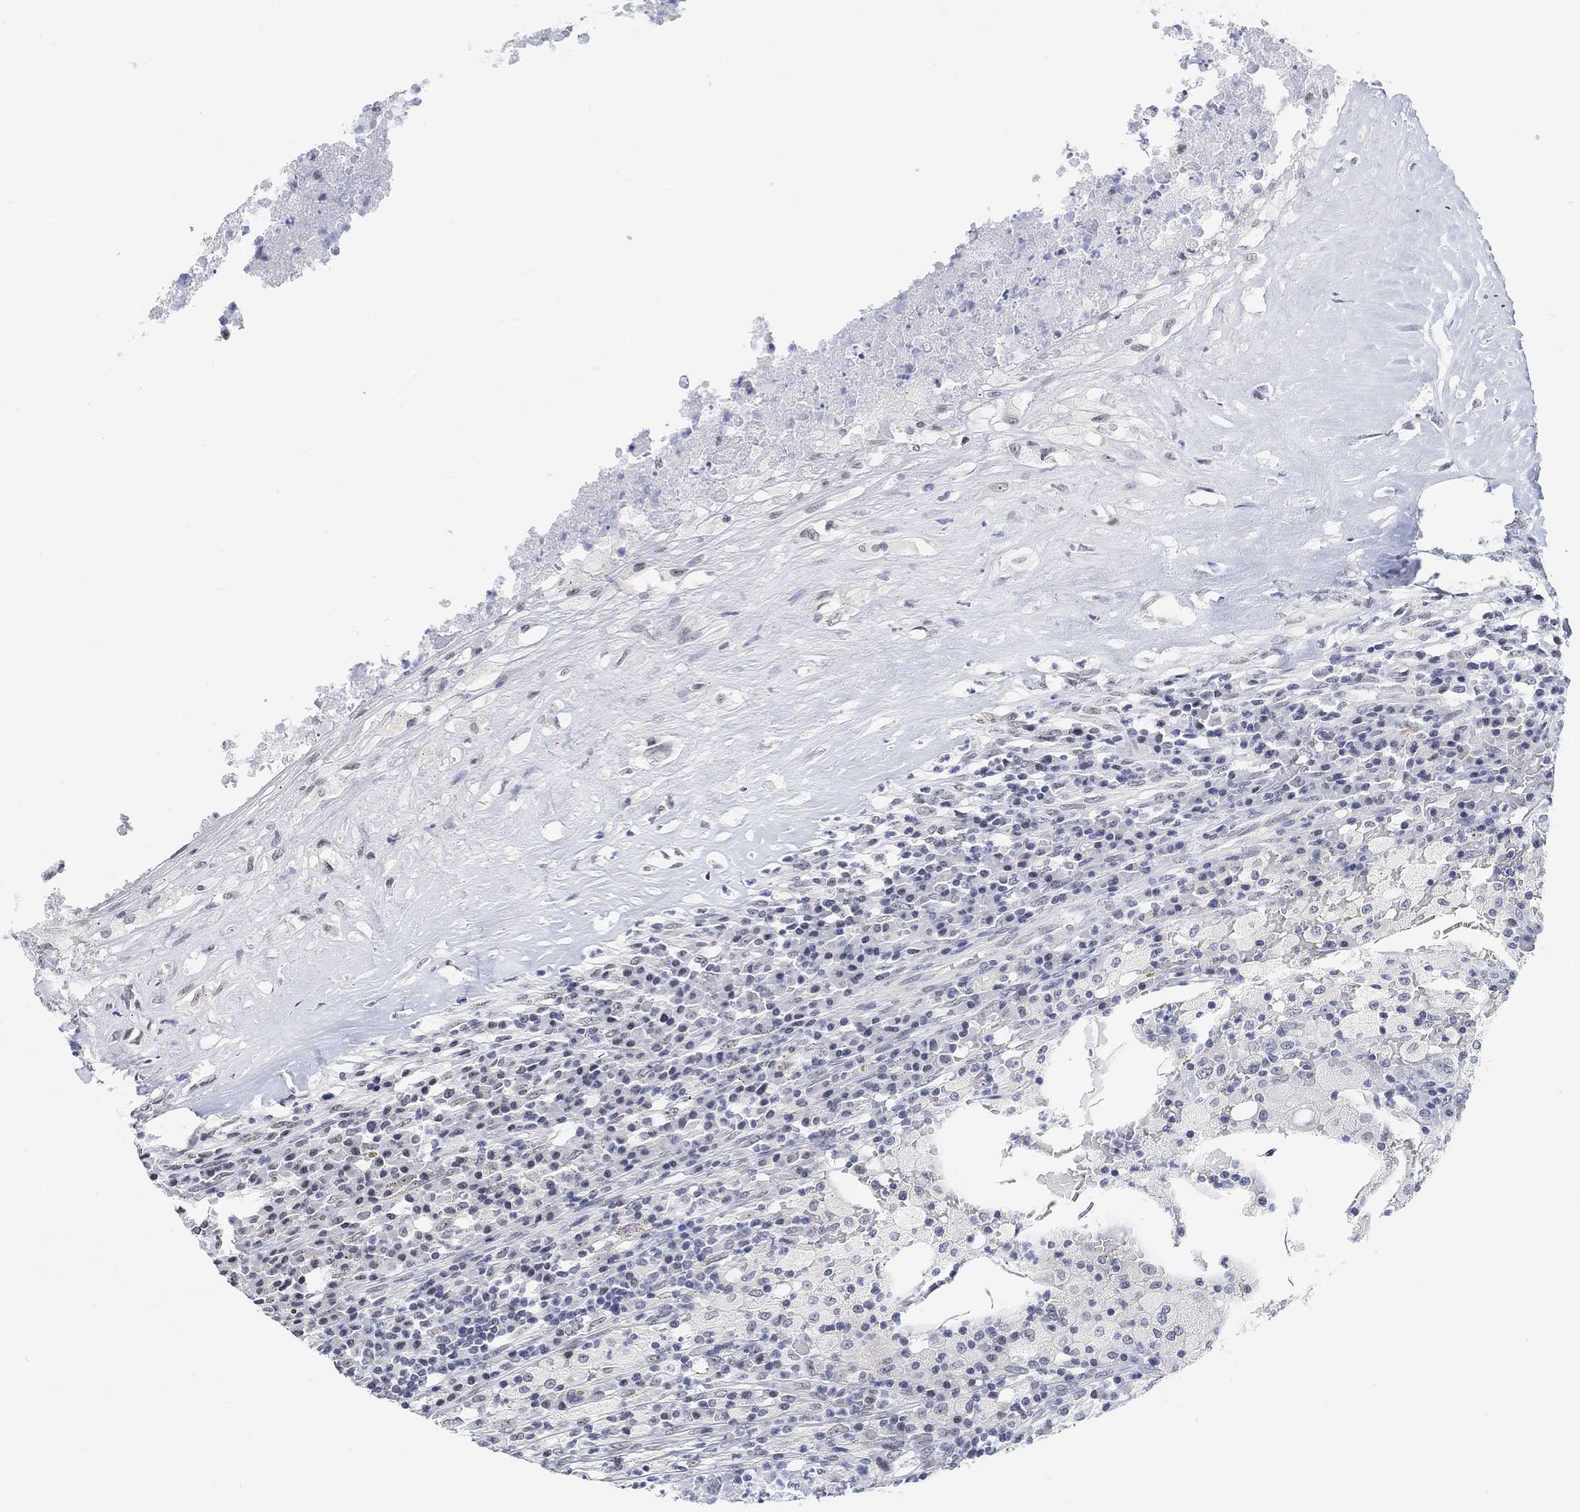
{"staining": {"intensity": "negative", "quantity": "none", "location": "none"}, "tissue": "testis cancer", "cell_type": "Tumor cells", "image_type": "cancer", "snomed": [{"axis": "morphology", "description": "Necrosis, NOS"}, {"axis": "morphology", "description": "Carcinoma, Embryonal, NOS"}, {"axis": "topography", "description": "Testis"}], "caption": "Tumor cells show no significant protein positivity in embryonal carcinoma (testis).", "gene": "PURG", "patient": {"sex": "male", "age": 19}}